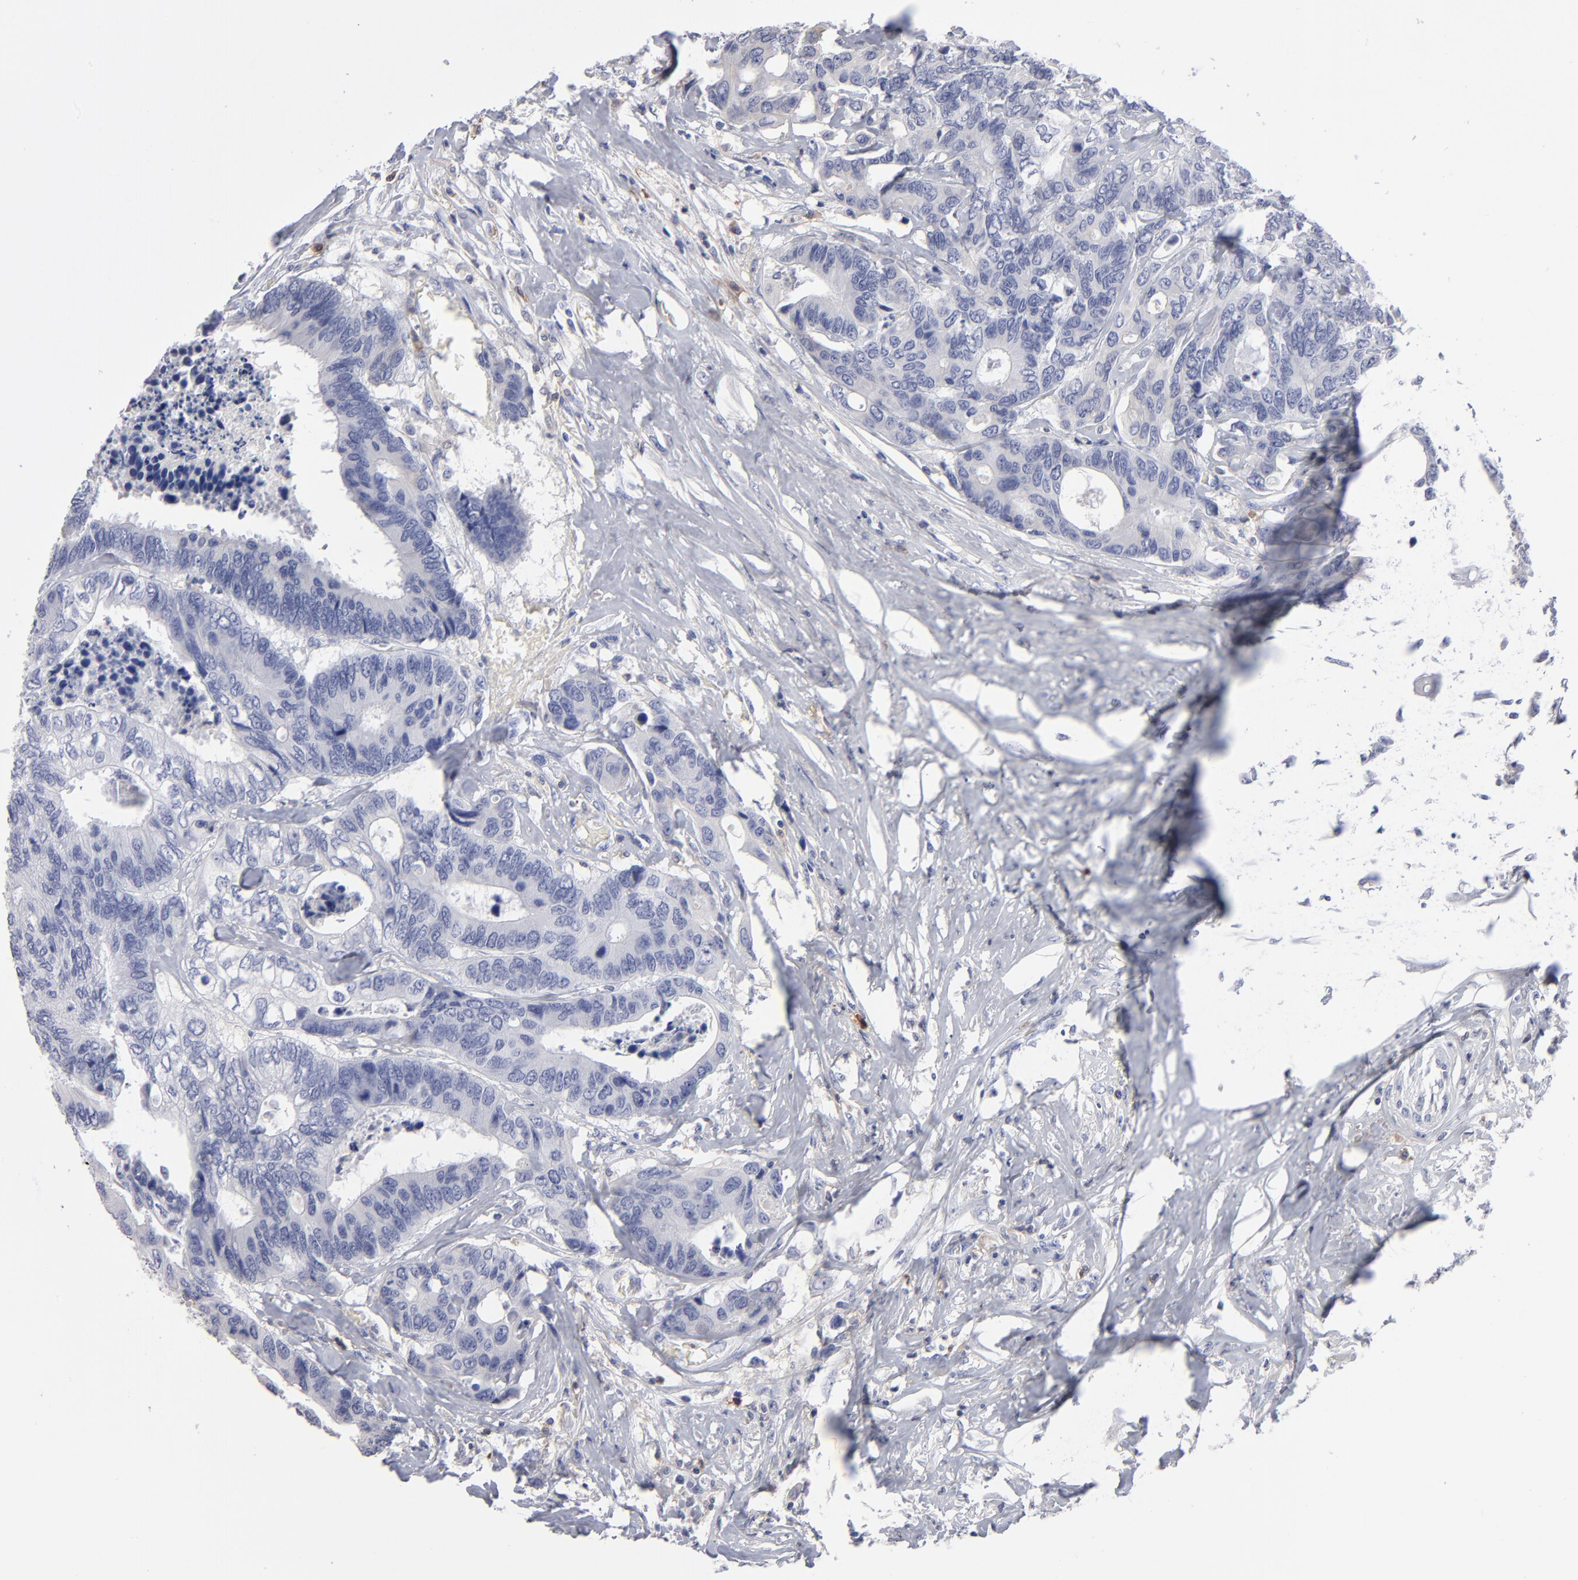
{"staining": {"intensity": "negative", "quantity": "none", "location": "none"}, "tissue": "colorectal cancer", "cell_type": "Tumor cells", "image_type": "cancer", "snomed": [{"axis": "morphology", "description": "Adenocarcinoma, NOS"}, {"axis": "topography", "description": "Rectum"}], "caption": "This is an immunohistochemistry histopathology image of human colorectal adenocarcinoma. There is no expression in tumor cells.", "gene": "LAT2", "patient": {"sex": "male", "age": 55}}